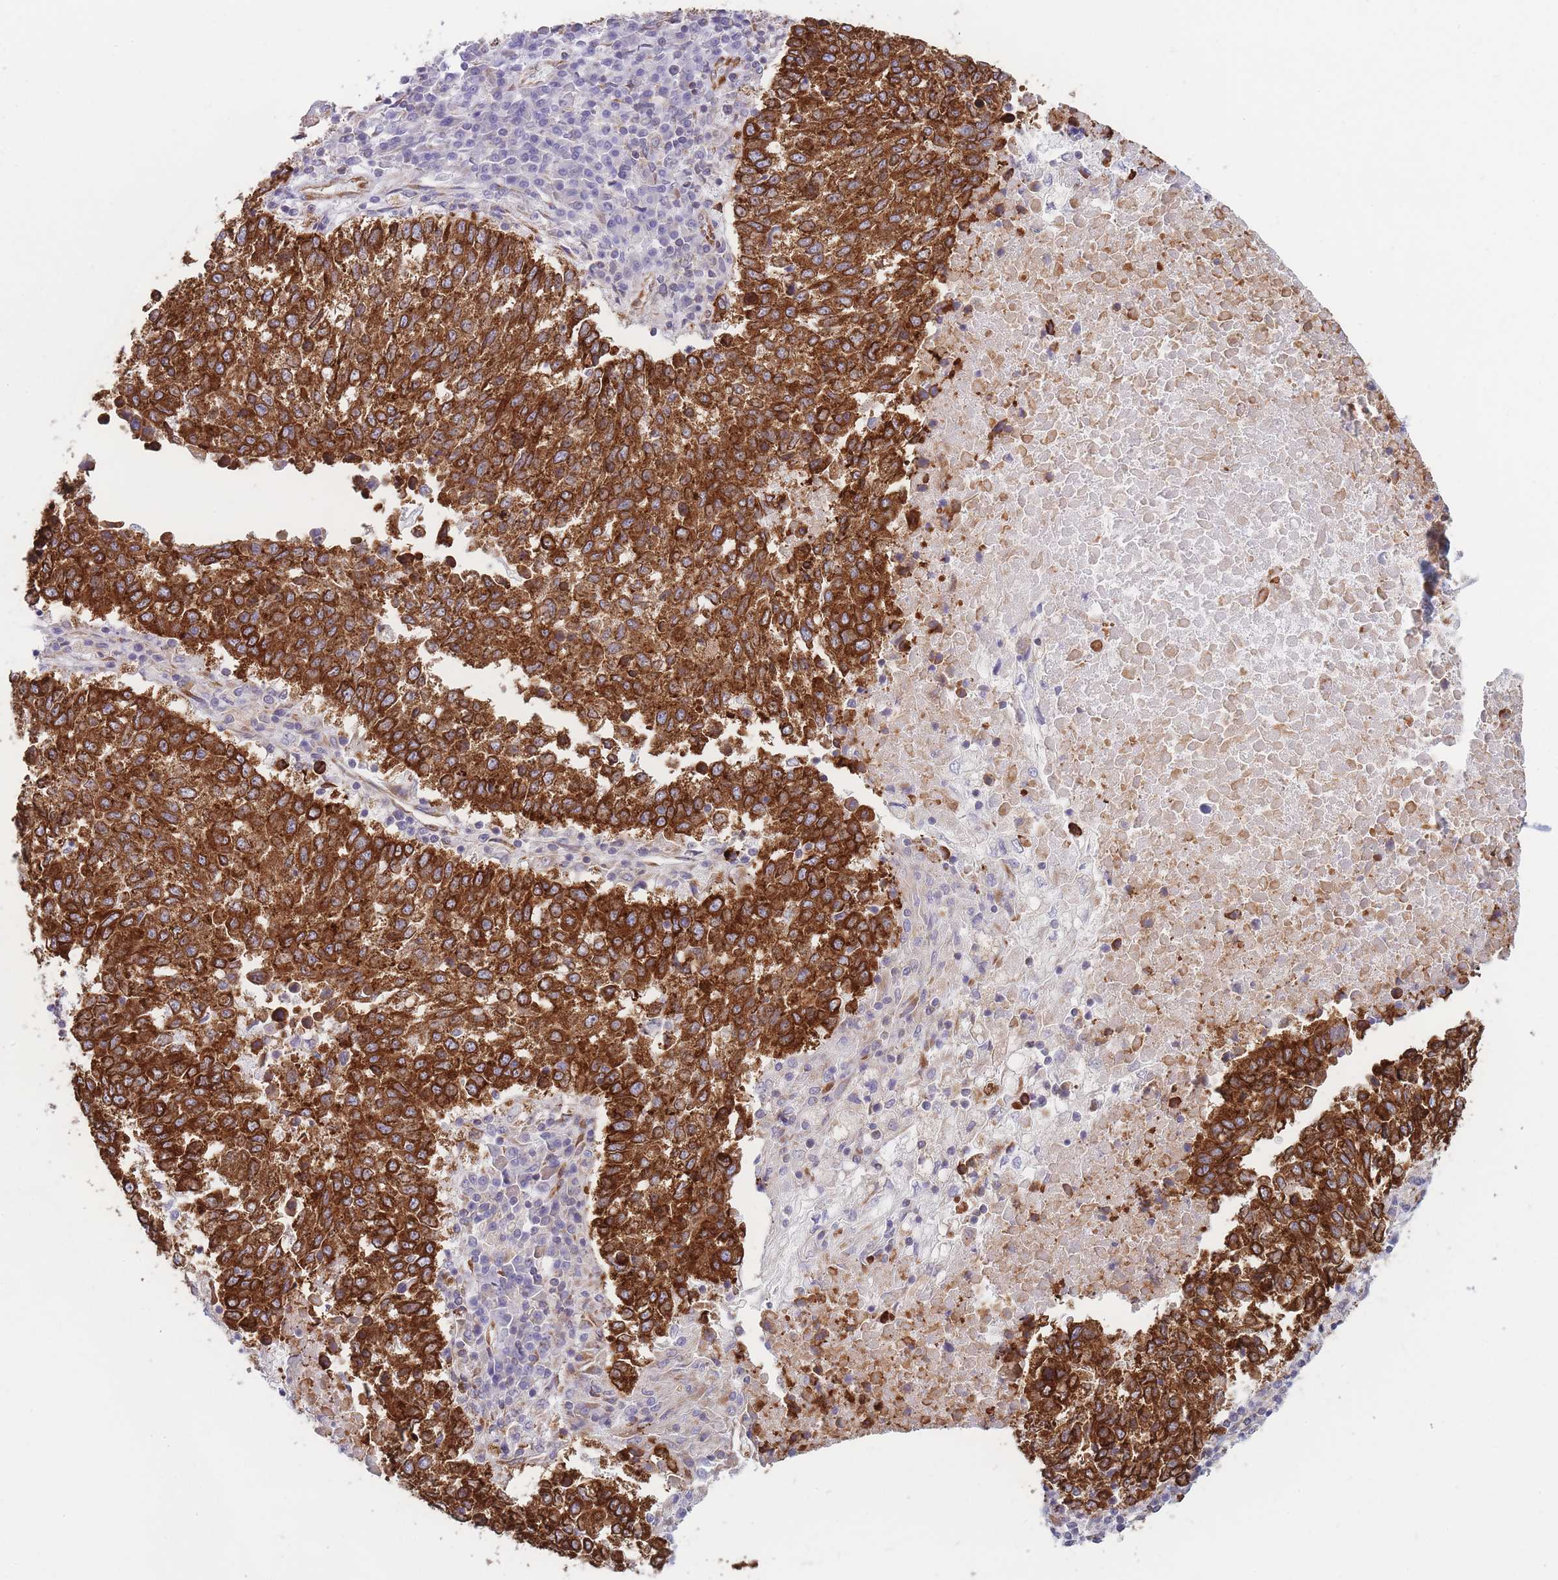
{"staining": {"intensity": "strong", "quantity": ">75%", "location": "cytoplasmic/membranous"}, "tissue": "lung cancer", "cell_type": "Tumor cells", "image_type": "cancer", "snomed": [{"axis": "morphology", "description": "Squamous cell carcinoma, NOS"}, {"axis": "topography", "description": "Lung"}], "caption": "Immunohistochemistry of lung squamous cell carcinoma exhibits high levels of strong cytoplasmic/membranous staining in approximately >75% of tumor cells. (IHC, brightfield microscopy, high magnification).", "gene": "AK9", "patient": {"sex": "male", "age": 73}}